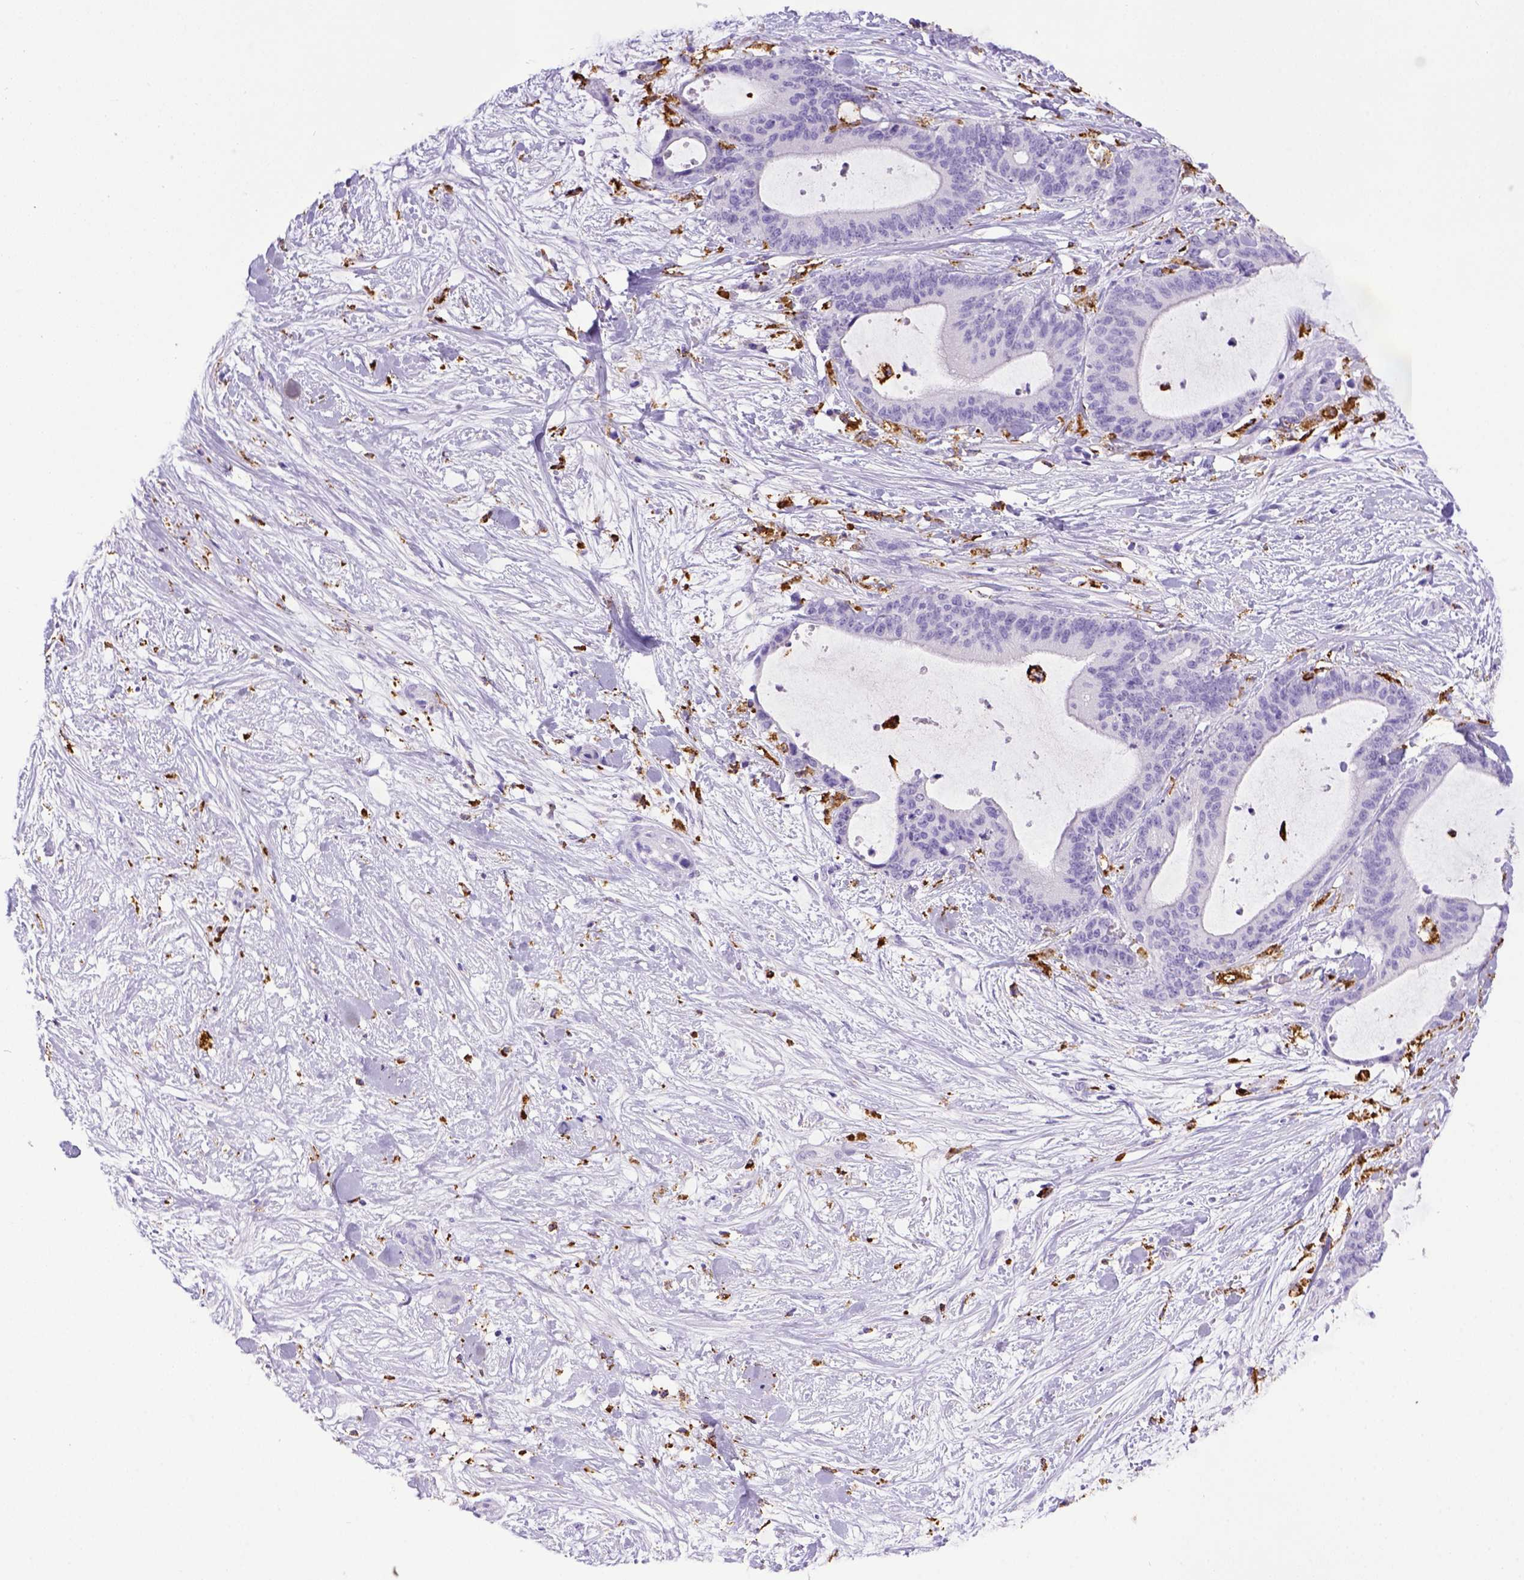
{"staining": {"intensity": "negative", "quantity": "none", "location": "none"}, "tissue": "liver cancer", "cell_type": "Tumor cells", "image_type": "cancer", "snomed": [{"axis": "morphology", "description": "Cholangiocarcinoma"}, {"axis": "topography", "description": "Liver"}], "caption": "An image of liver cholangiocarcinoma stained for a protein shows no brown staining in tumor cells.", "gene": "CD68", "patient": {"sex": "female", "age": 73}}